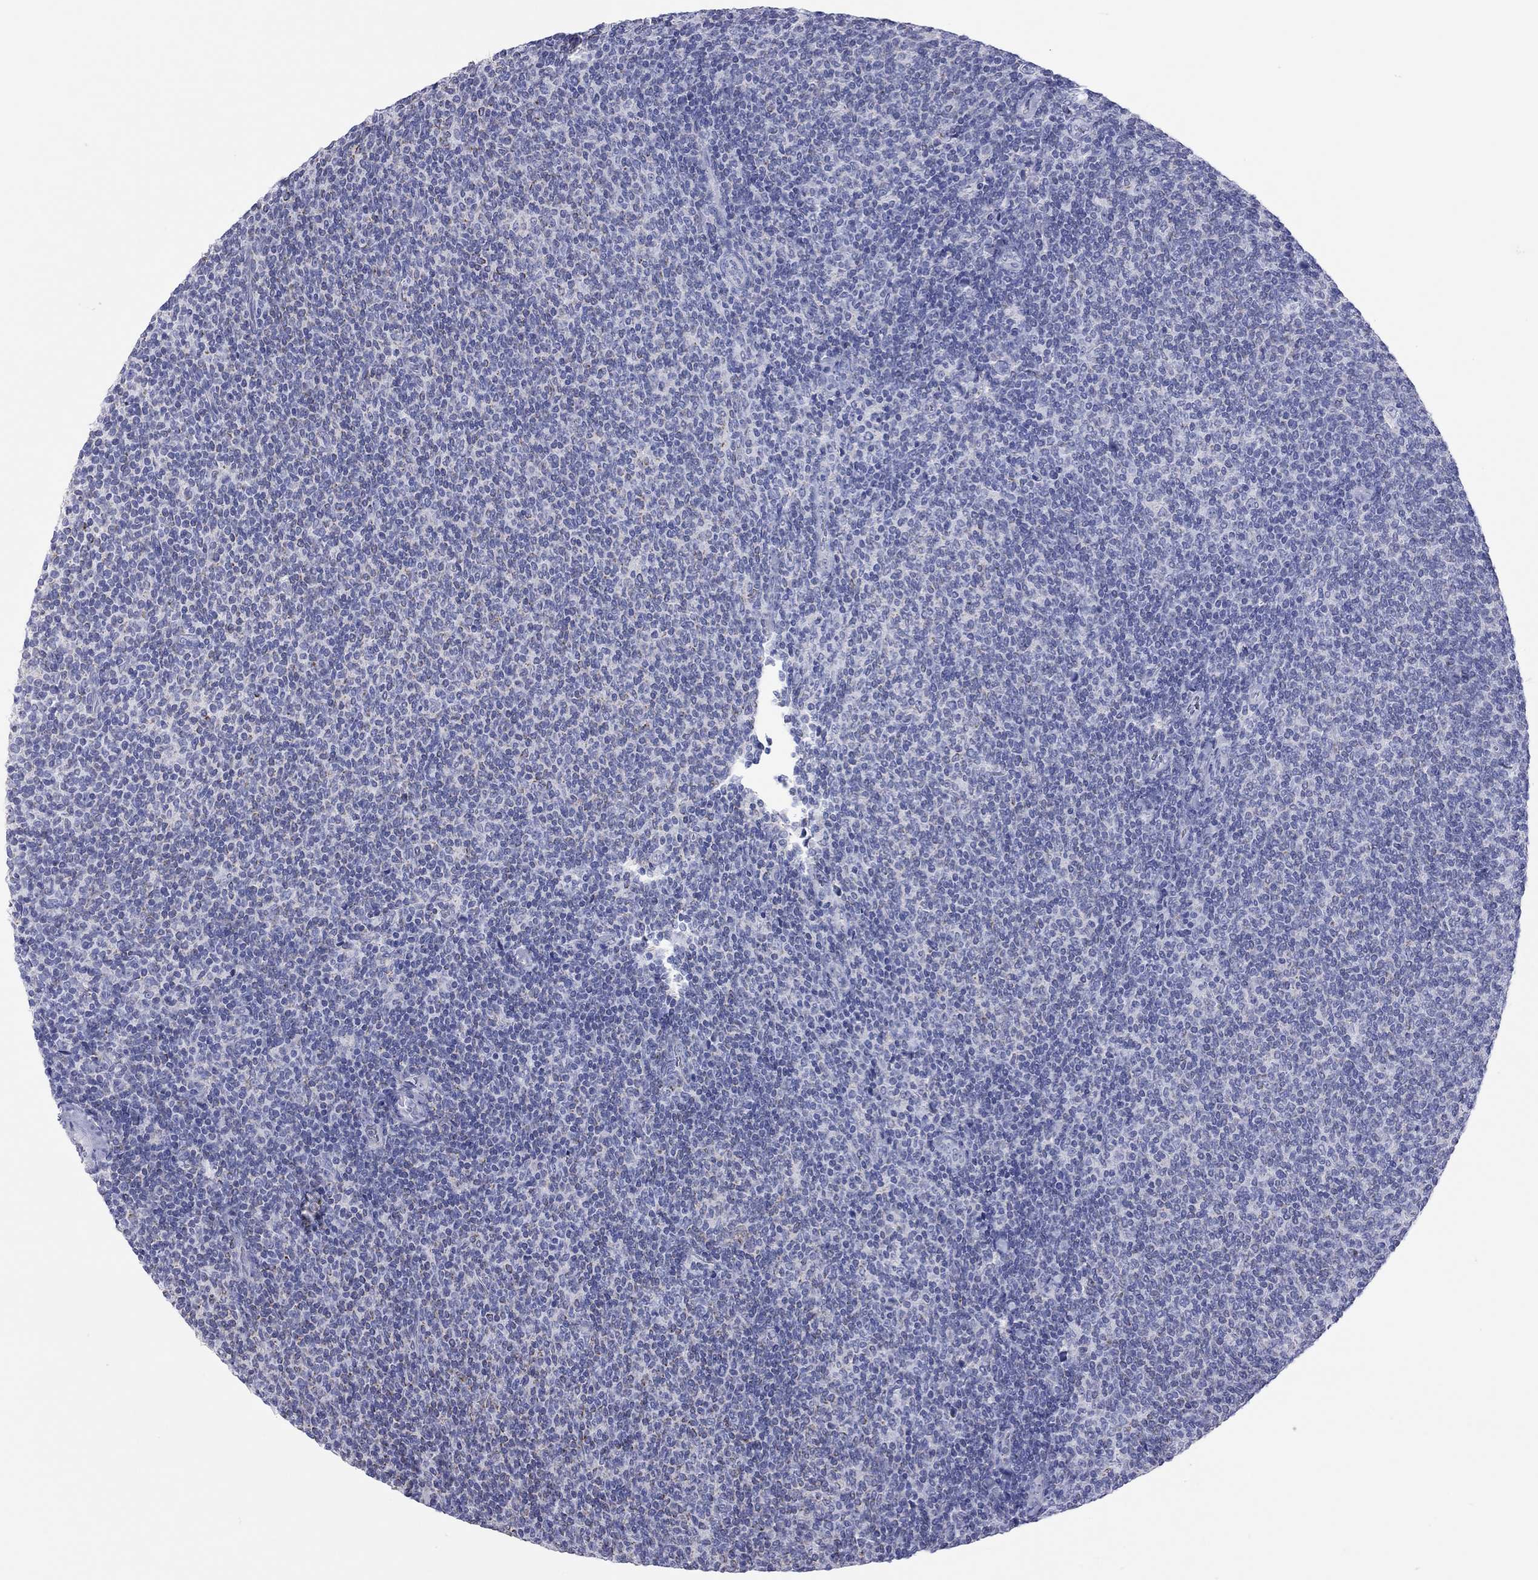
{"staining": {"intensity": "negative", "quantity": "none", "location": "none"}, "tissue": "lymphoma", "cell_type": "Tumor cells", "image_type": "cancer", "snomed": [{"axis": "morphology", "description": "Malignant lymphoma, non-Hodgkin's type, Low grade"}, {"axis": "topography", "description": "Lymph node"}], "caption": "IHC of human lymphoma displays no staining in tumor cells.", "gene": "VSIG10", "patient": {"sex": "male", "age": 52}}